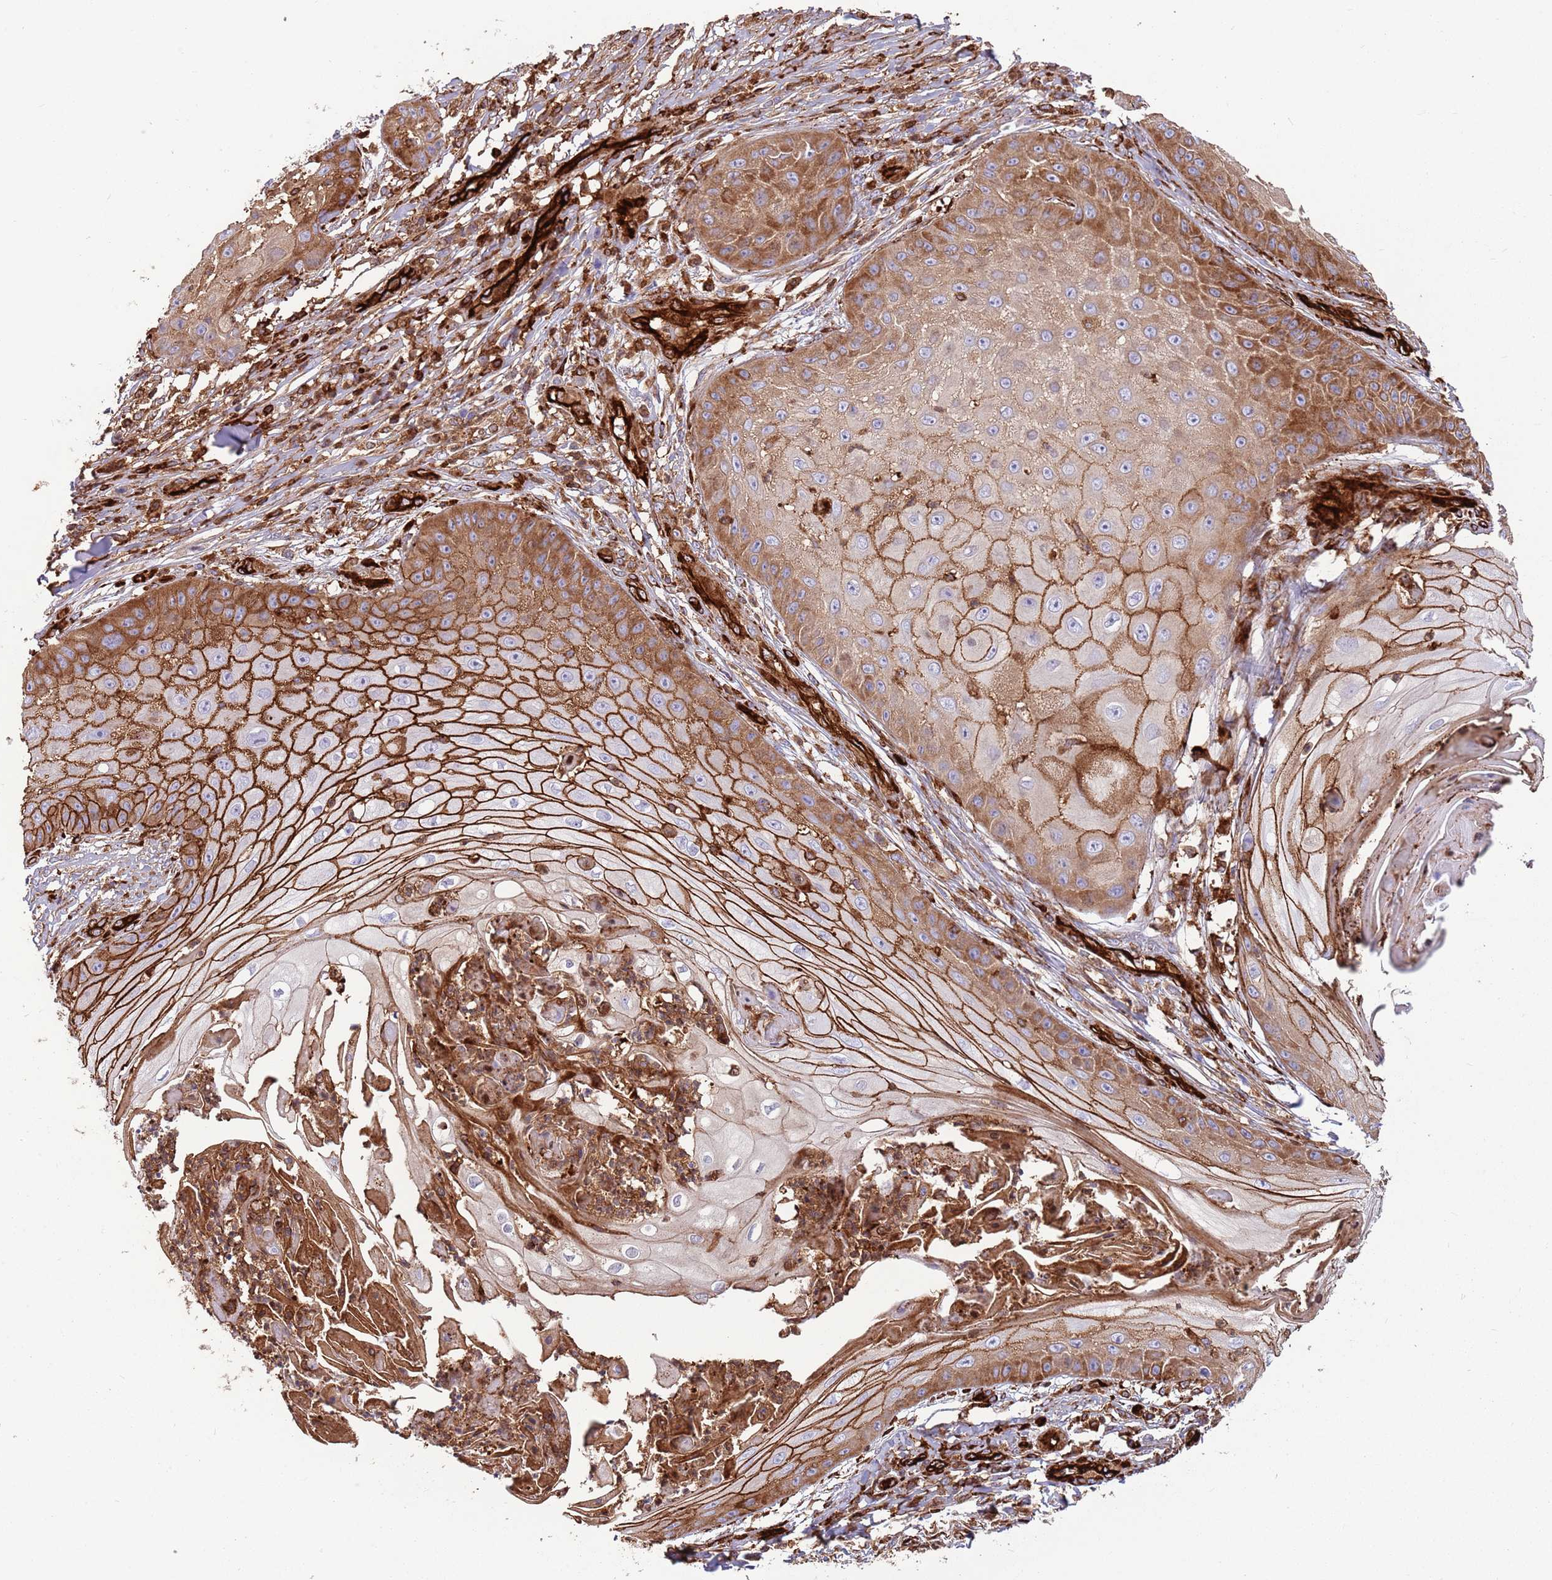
{"staining": {"intensity": "moderate", "quantity": ">75%", "location": "cytoplasmic/membranous"}, "tissue": "skin cancer", "cell_type": "Tumor cells", "image_type": "cancer", "snomed": [{"axis": "morphology", "description": "Squamous cell carcinoma, NOS"}, {"axis": "topography", "description": "Skin"}], "caption": "This is a micrograph of immunohistochemistry (IHC) staining of squamous cell carcinoma (skin), which shows moderate staining in the cytoplasmic/membranous of tumor cells.", "gene": "KBTBD7", "patient": {"sex": "male", "age": 70}}